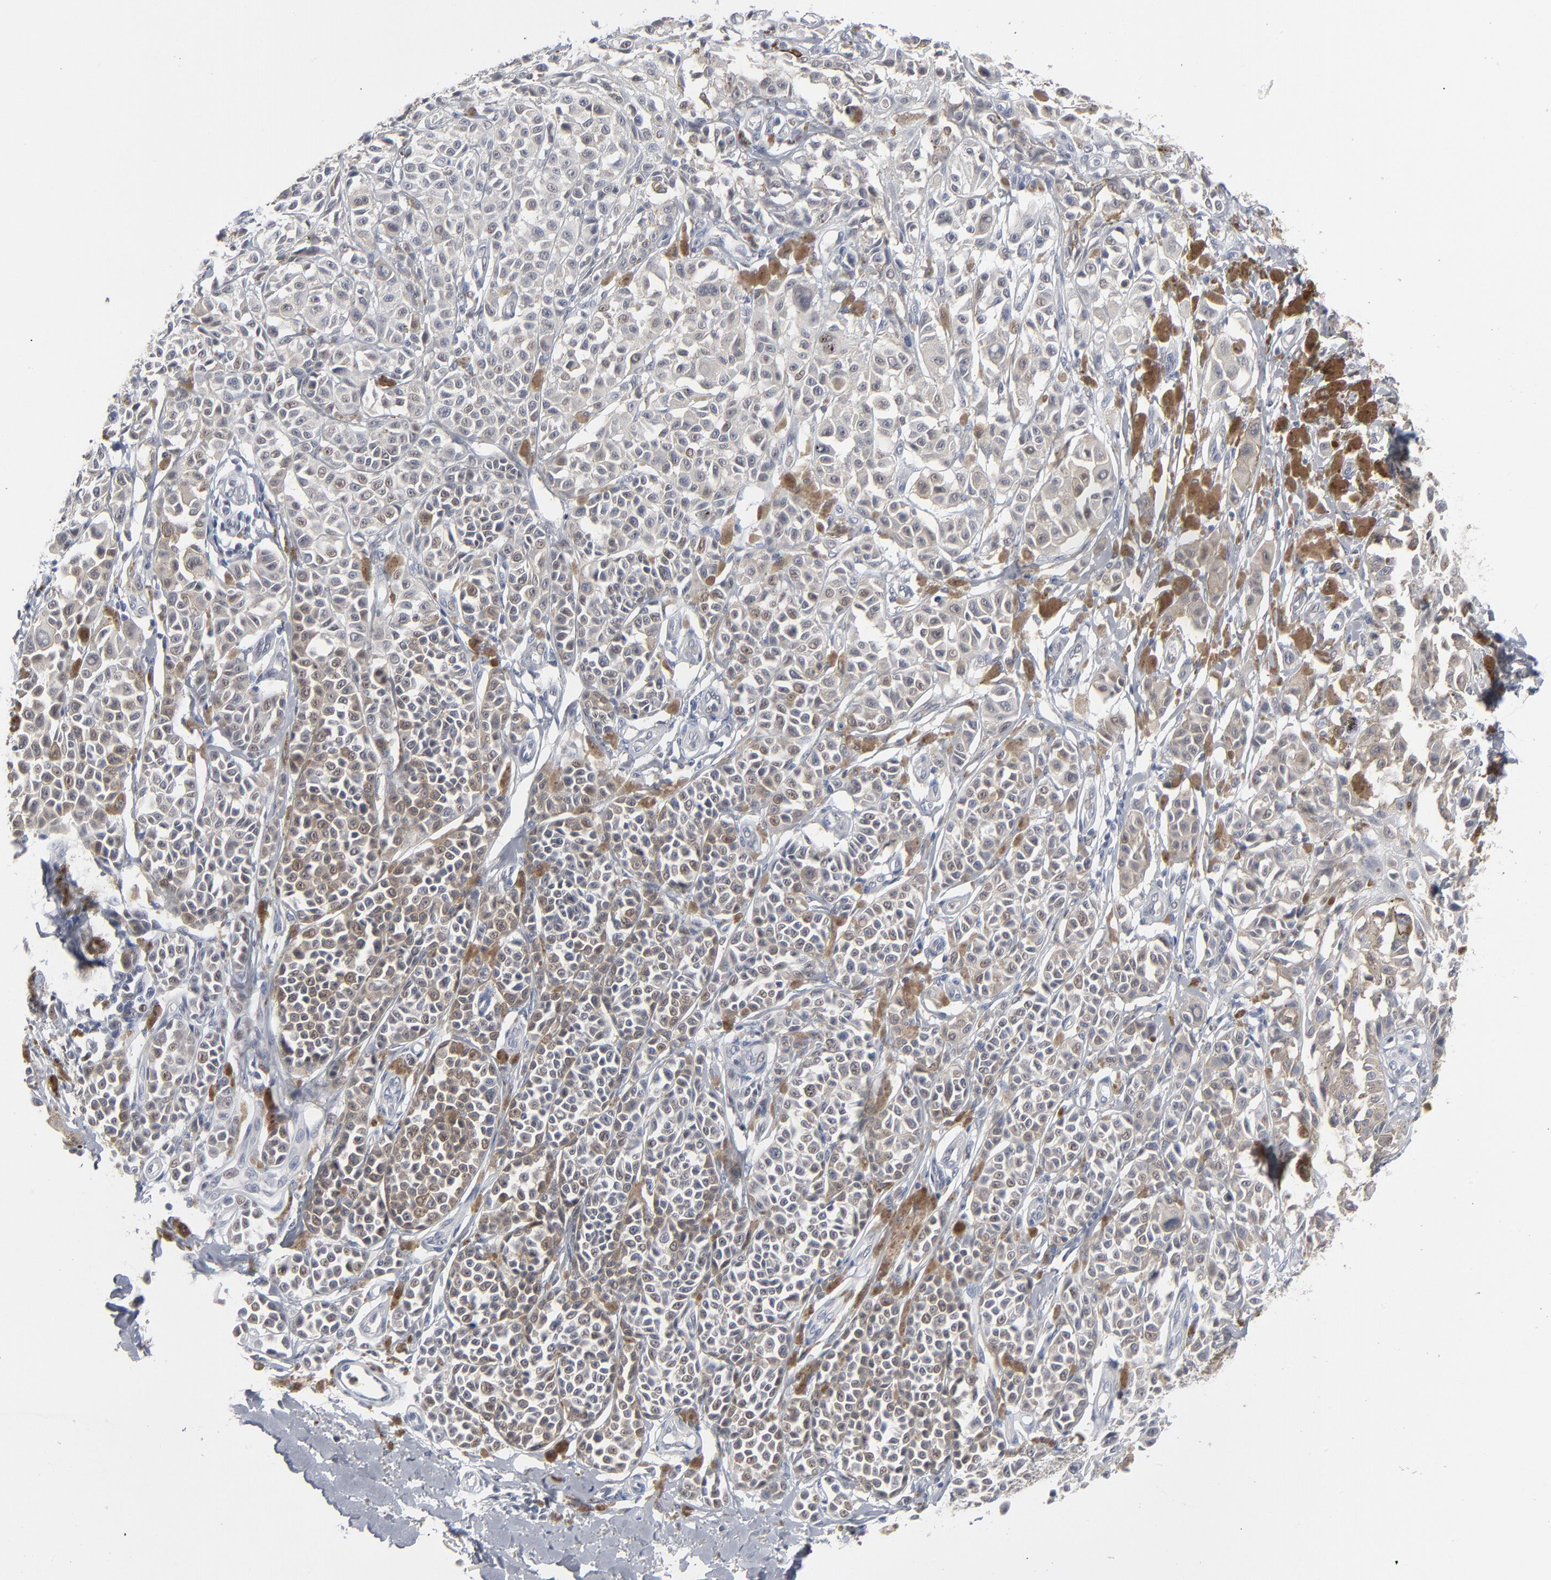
{"staining": {"intensity": "moderate", "quantity": "25%-75%", "location": "cytoplasmic/membranous"}, "tissue": "melanoma", "cell_type": "Tumor cells", "image_type": "cancer", "snomed": [{"axis": "morphology", "description": "Malignant melanoma, NOS"}, {"axis": "topography", "description": "Skin"}], "caption": "Immunohistochemical staining of malignant melanoma displays medium levels of moderate cytoplasmic/membranous protein positivity in approximately 25%-75% of tumor cells.", "gene": "FOXN2", "patient": {"sex": "female", "age": 38}}